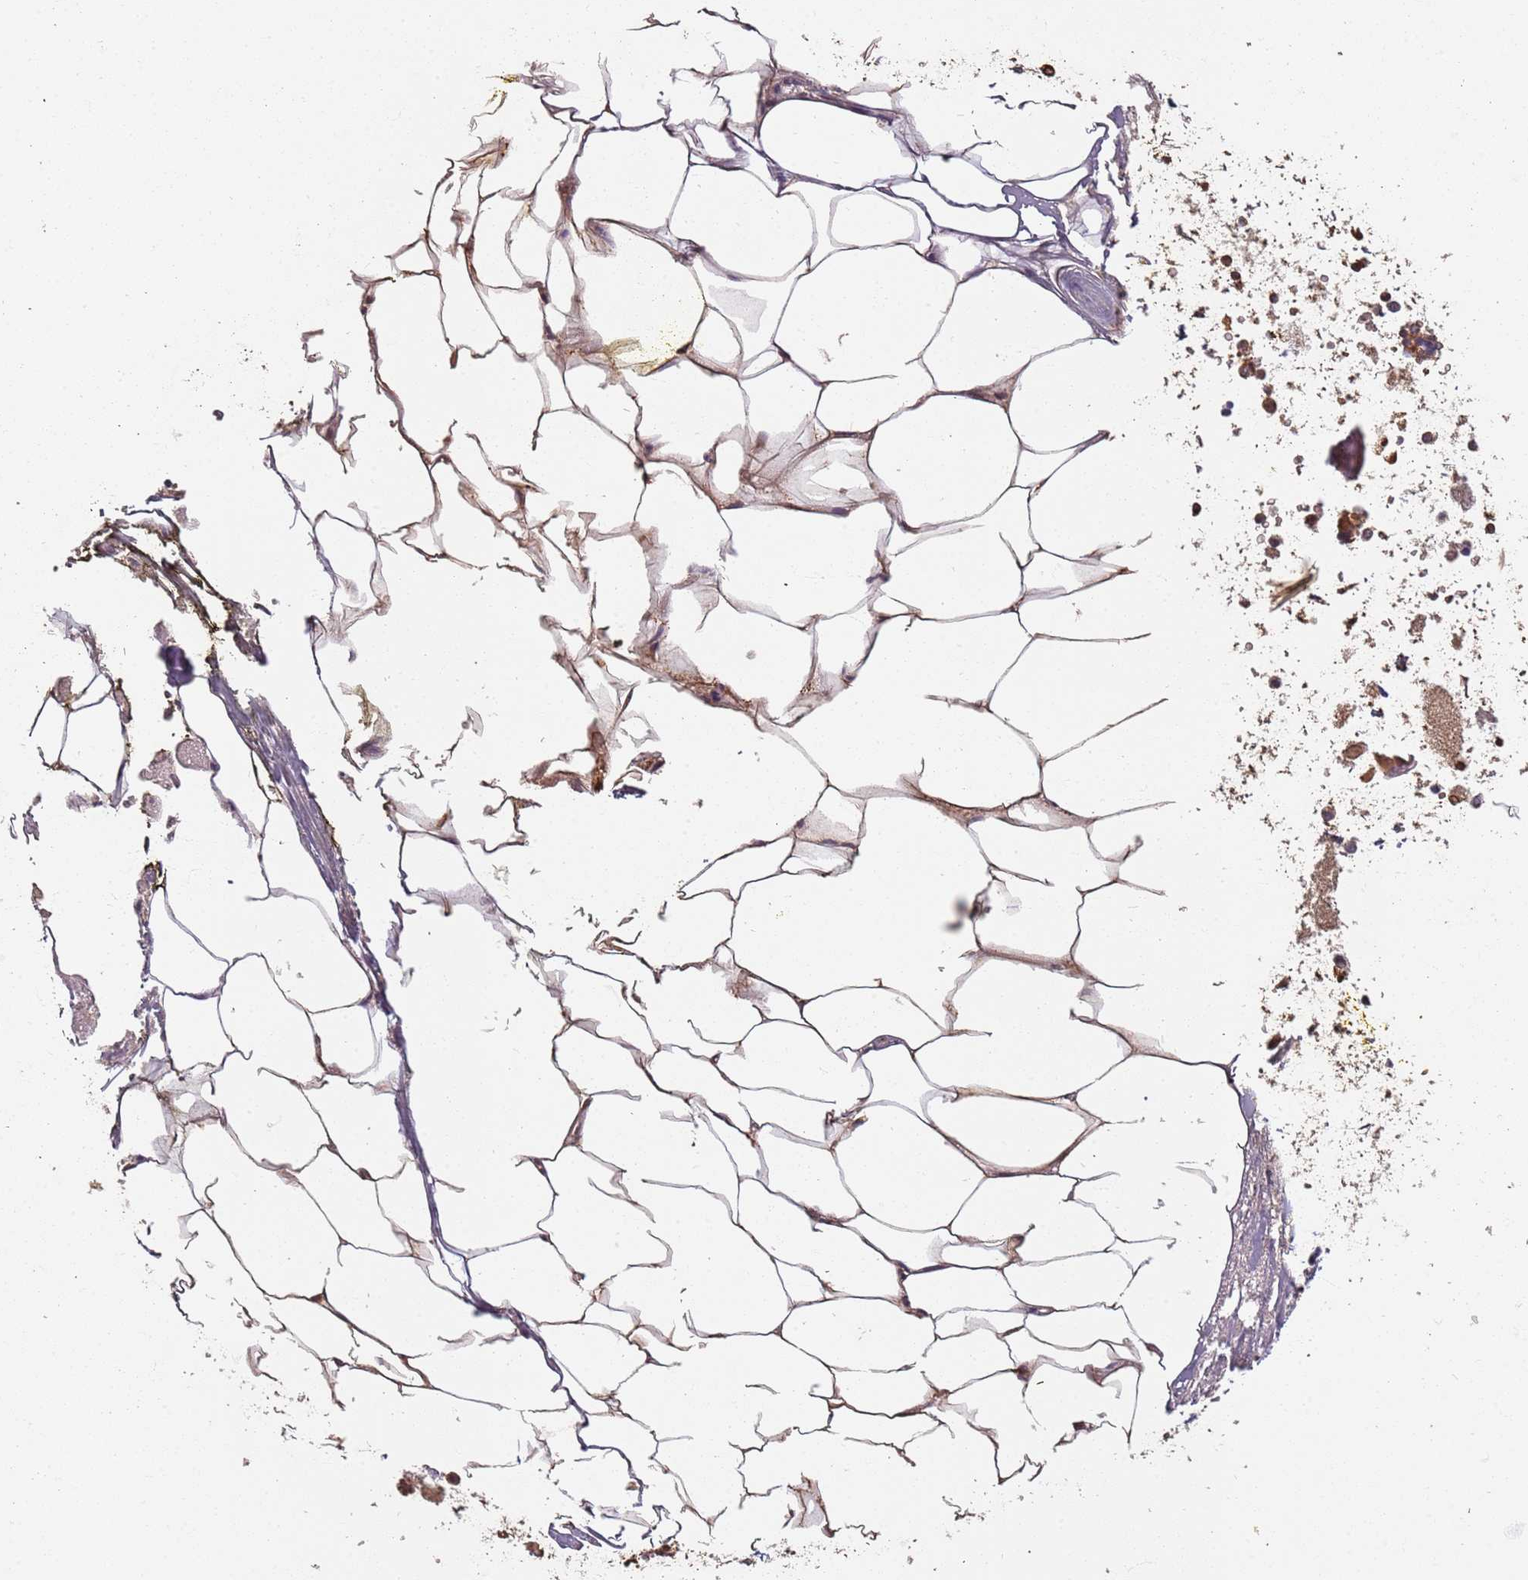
{"staining": {"intensity": "negative", "quantity": "none", "location": "none"}, "tissue": "adipose tissue", "cell_type": "Adipocytes", "image_type": "normal", "snomed": [{"axis": "morphology", "description": "Normal tissue, NOS"}, {"axis": "morphology", "description": "Adenocarcinoma, Low grade"}, {"axis": "topography", "description": "Prostate"}, {"axis": "topography", "description": "Peripheral nerve tissue"}], "caption": "IHC image of benign human adipose tissue stained for a protein (brown), which reveals no positivity in adipocytes.", "gene": "SDCCAG8", "patient": {"sex": "male", "age": 63}}